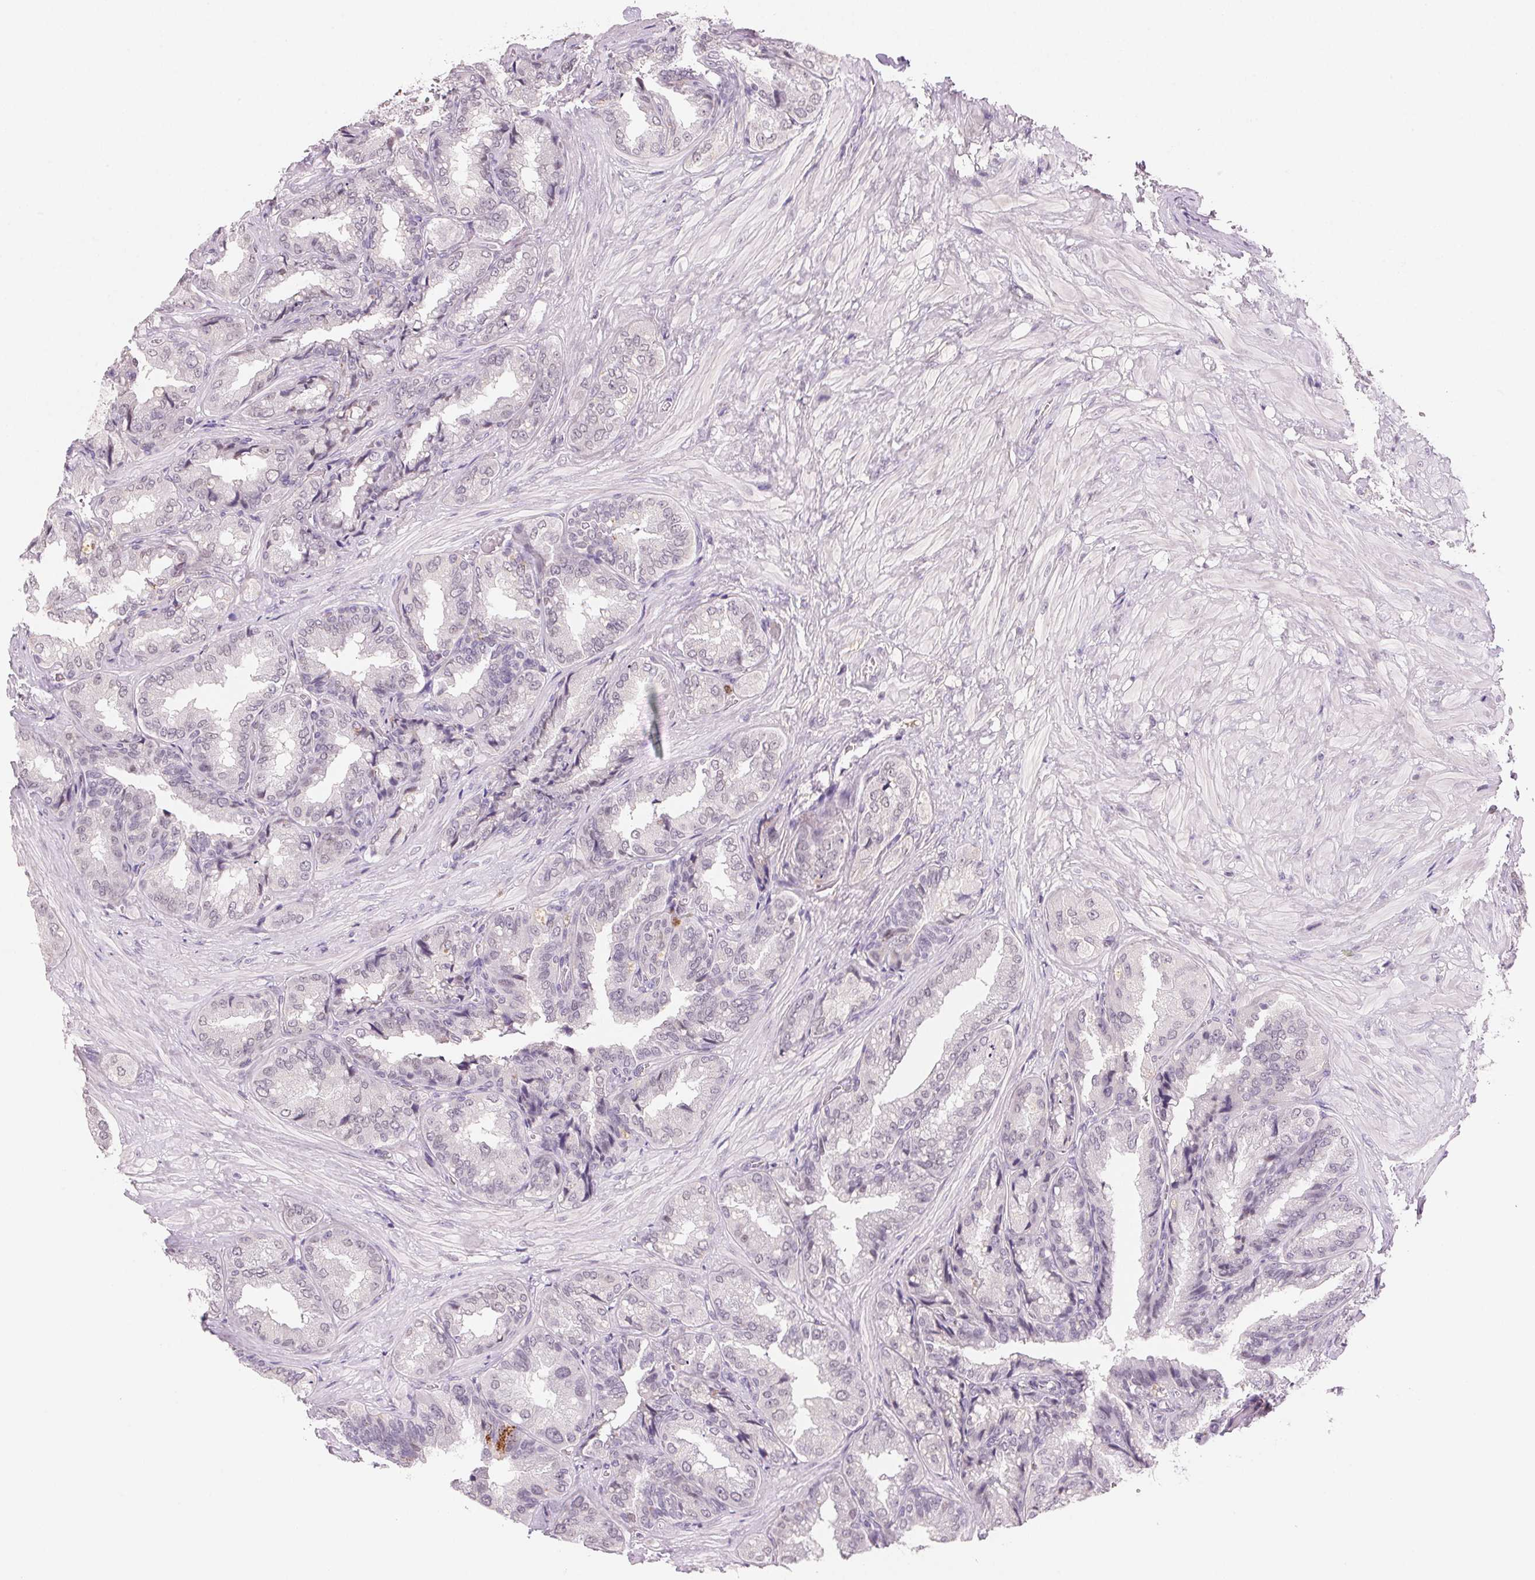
{"staining": {"intensity": "negative", "quantity": "none", "location": "none"}, "tissue": "seminal vesicle", "cell_type": "Glandular cells", "image_type": "normal", "snomed": [{"axis": "morphology", "description": "Normal tissue, NOS"}, {"axis": "topography", "description": "Seminal veicle"}], "caption": "Normal seminal vesicle was stained to show a protein in brown. There is no significant expression in glandular cells. (Brightfield microscopy of DAB (3,3'-diaminobenzidine) IHC at high magnification).", "gene": "FNDC4", "patient": {"sex": "male", "age": 68}}